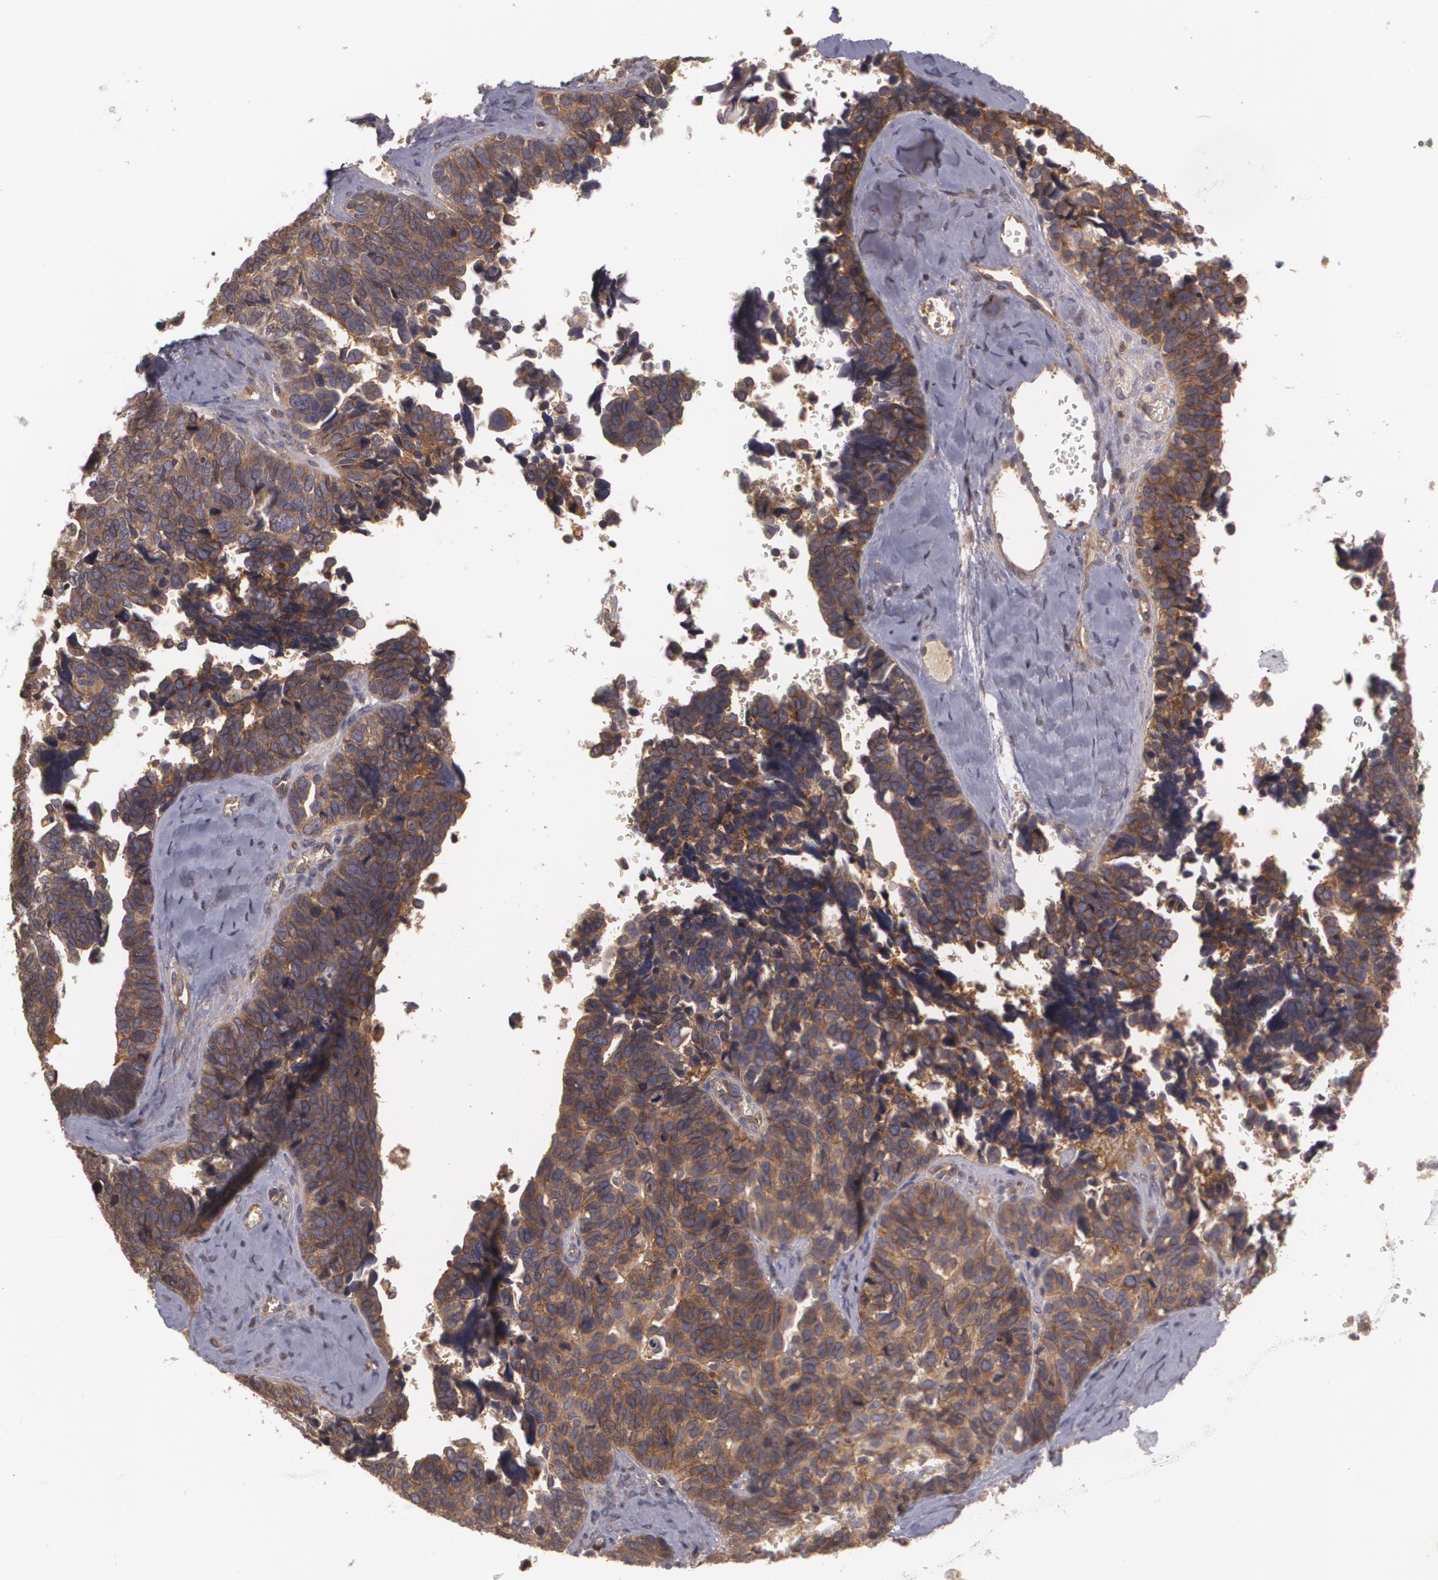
{"staining": {"intensity": "strong", "quantity": ">75%", "location": "cytoplasmic/membranous"}, "tissue": "ovarian cancer", "cell_type": "Tumor cells", "image_type": "cancer", "snomed": [{"axis": "morphology", "description": "Cystadenocarcinoma, serous, NOS"}, {"axis": "topography", "description": "Ovary"}], "caption": "Human ovarian cancer (serous cystadenocarcinoma) stained with a protein marker shows strong staining in tumor cells.", "gene": "HRAS", "patient": {"sex": "female", "age": 77}}